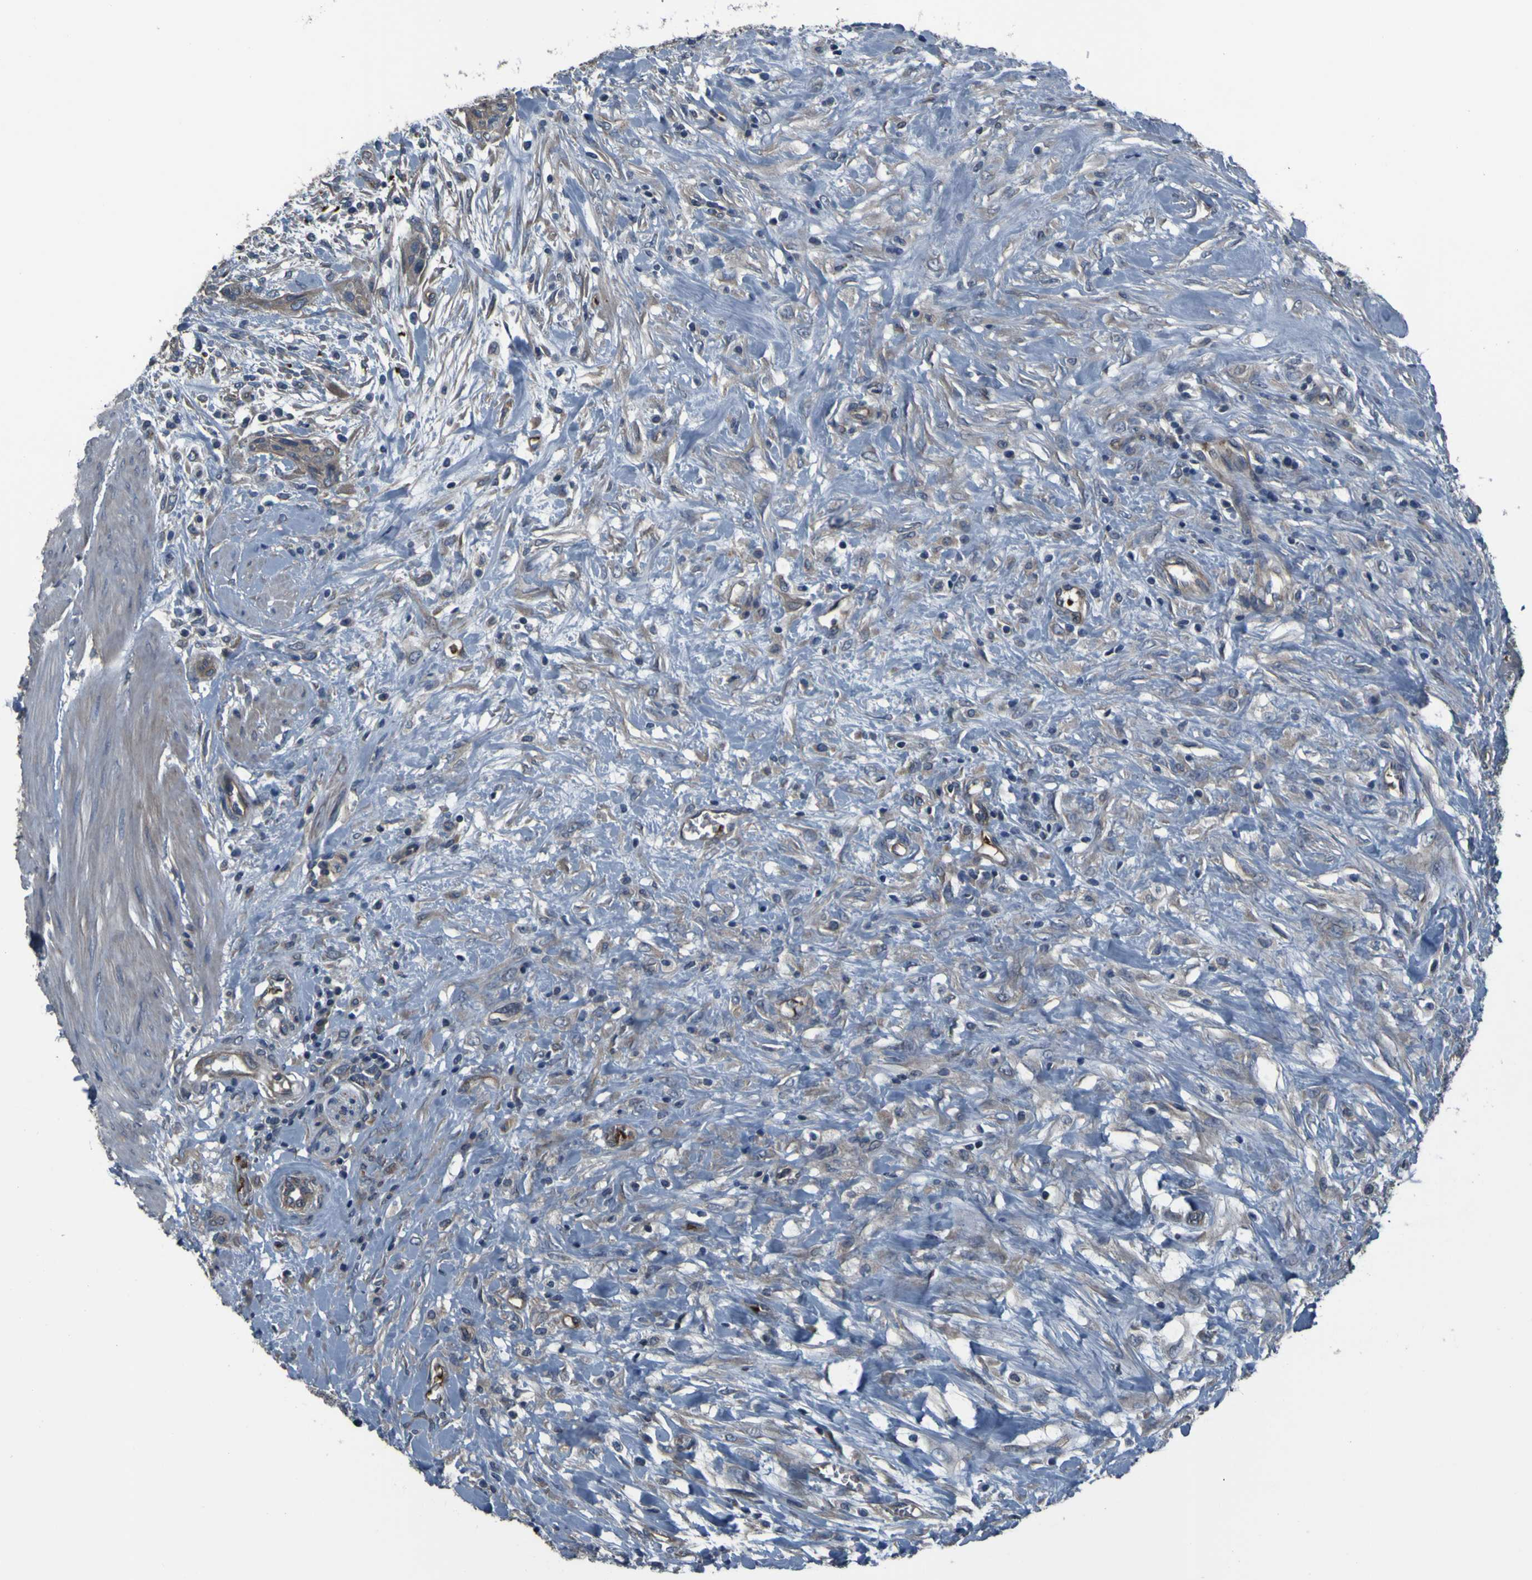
{"staining": {"intensity": "weak", "quantity": "25%-75%", "location": "cytoplasmic/membranous"}, "tissue": "urothelial cancer", "cell_type": "Tumor cells", "image_type": "cancer", "snomed": [{"axis": "morphology", "description": "Urothelial carcinoma, High grade"}, {"axis": "topography", "description": "Urinary bladder"}], "caption": "Urothelial cancer was stained to show a protein in brown. There is low levels of weak cytoplasmic/membranous staining in about 25%-75% of tumor cells.", "gene": "GRAMD1A", "patient": {"sex": "male", "age": 35}}